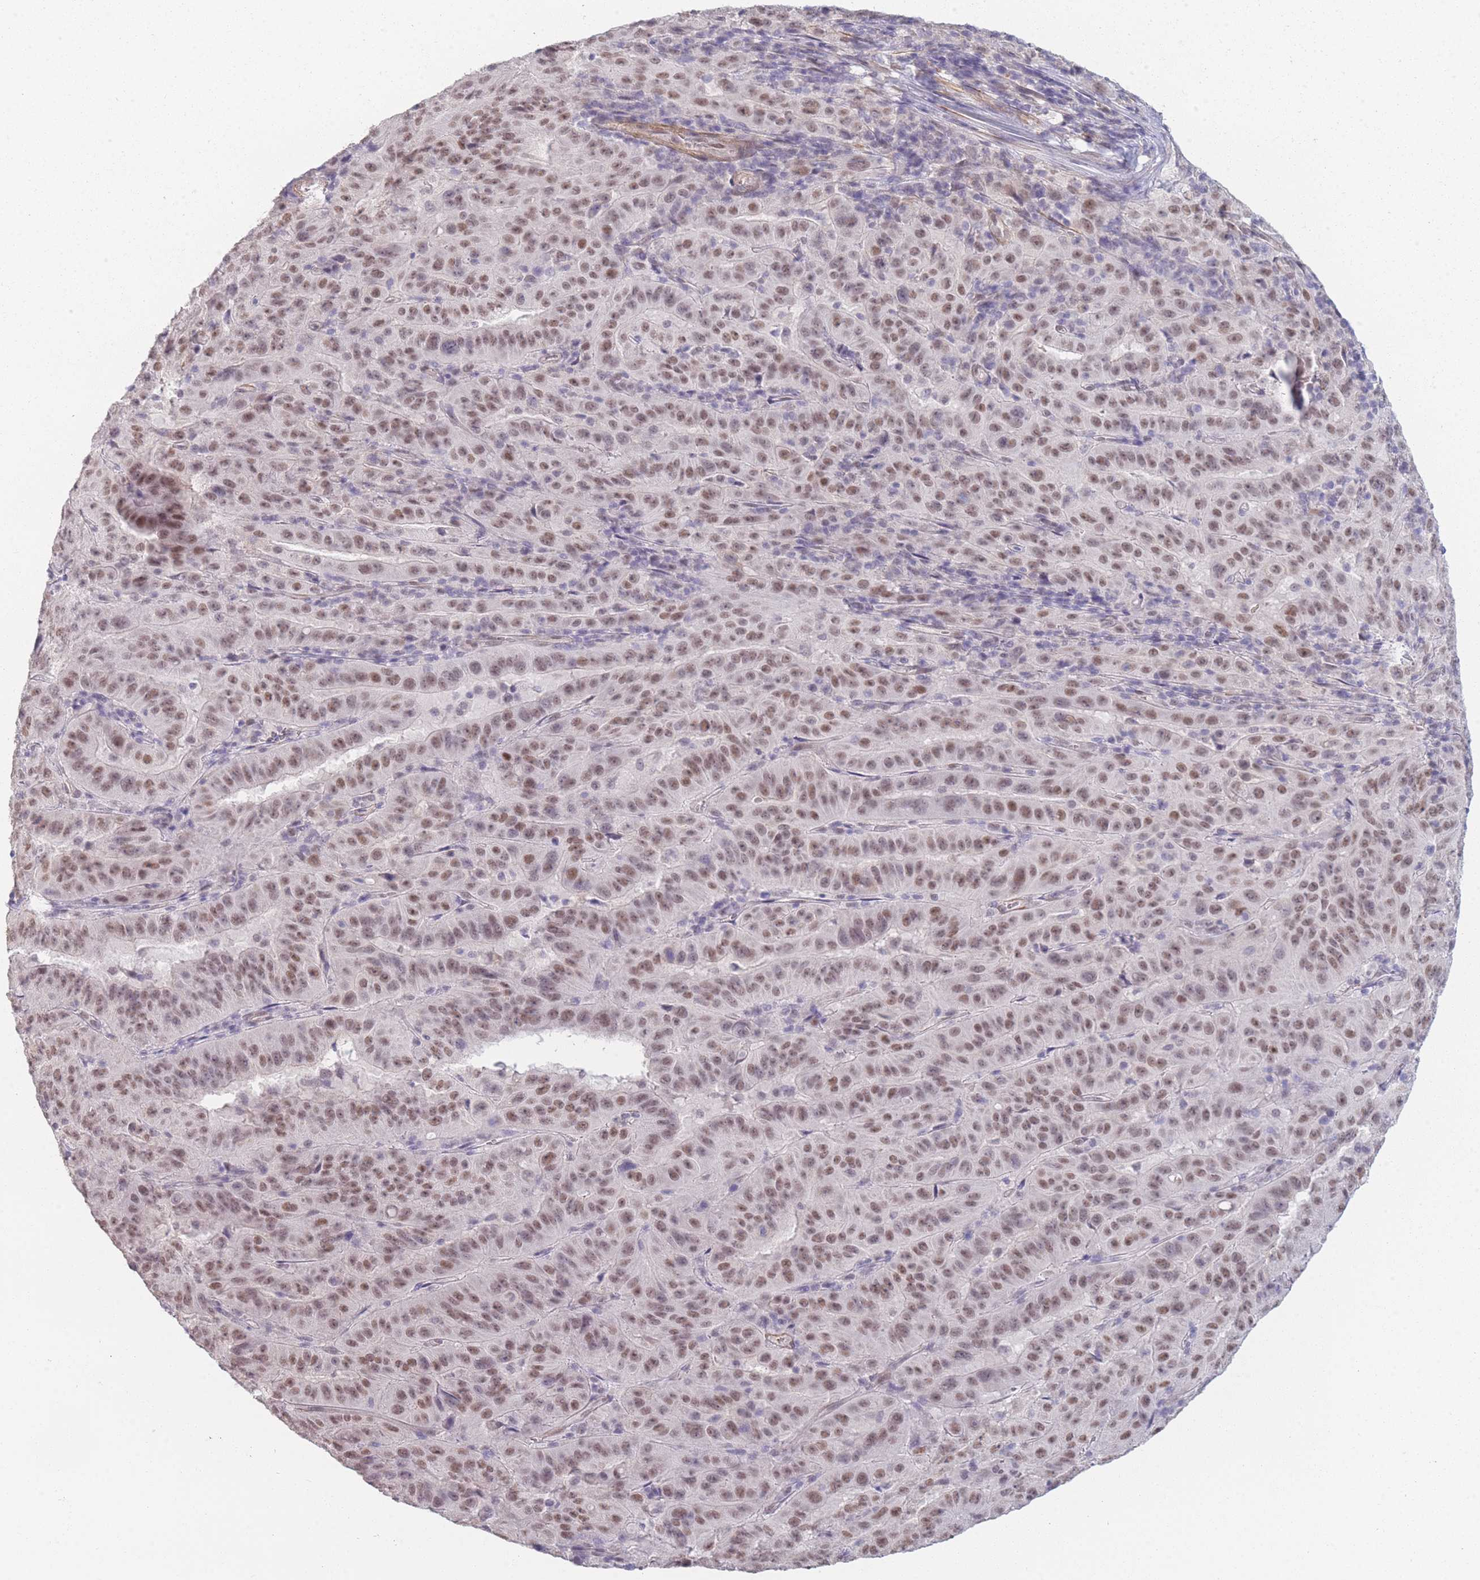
{"staining": {"intensity": "moderate", "quantity": ">75%", "location": "nuclear"}, "tissue": "pancreatic cancer", "cell_type": "Tumor cells", "image_type": "cancer", "snomed": [{"axis": "morphology", "description": "Adenocarcinoma, NOS"}, {"axis": "topography", "description": "Pancreas"}], "caption": "Pancreatic adenocarcinoma stained for a protein shows moderate nuclear positivity in tumor cells.", "gene": "SIN3B", "patient": {"sex": "male", "age": 63}}